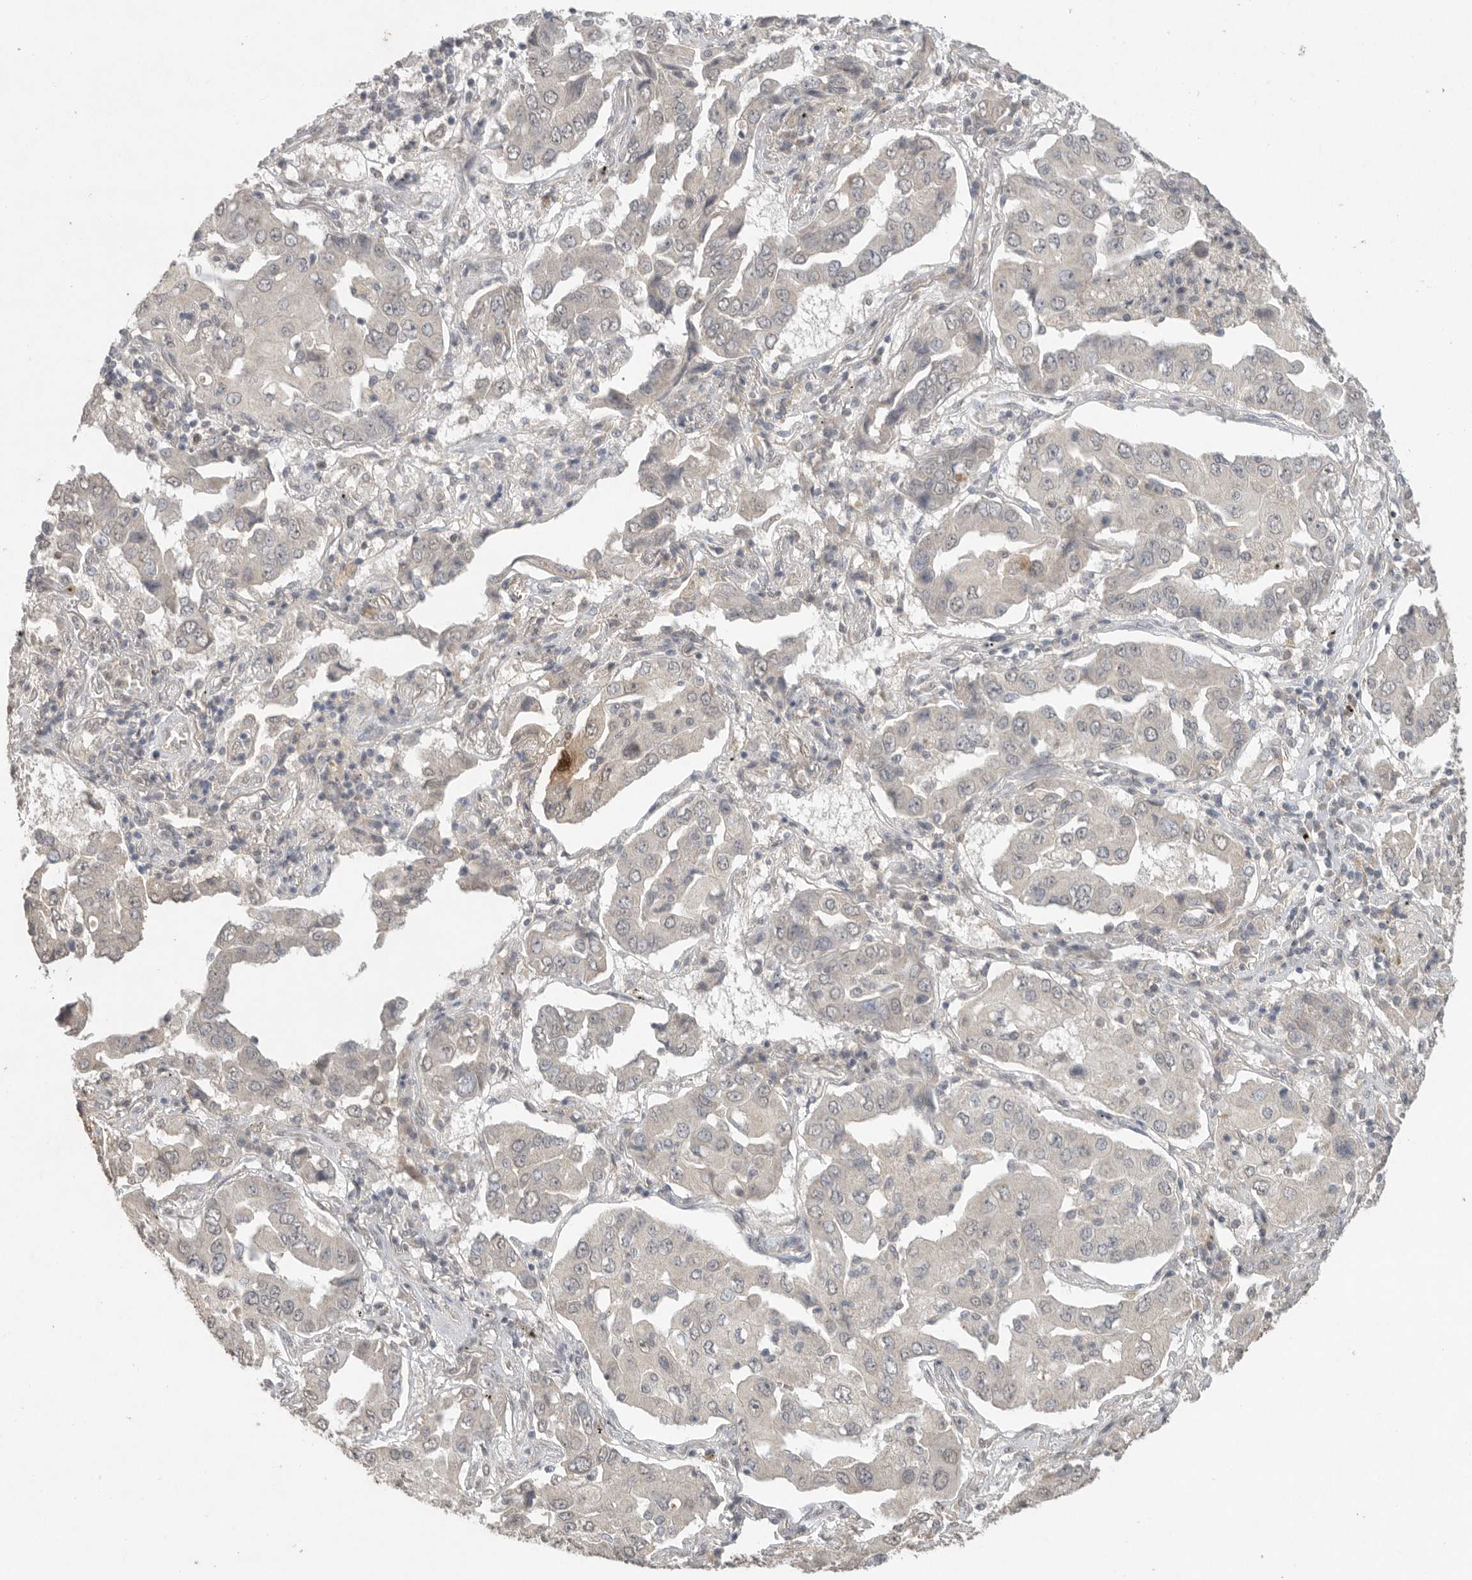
{"staining": {"intensity": "negative", "quantity": "none", "location": "none"}, "tissue": "lung cancer", "cell_type": "Tumor cells", "image_type": "cancer", "snomed": [{"axis": "morphology", "description": "Adenocarcinoma, NOS"}, {"axis": "topography", "description": "Lung"}], "caption": "This is a micrograph of IHC staining of lung cancer, which shows no staining in tumor cells.", "gene": "KLK5", "patient": {"sex": "female", "age": 65}}